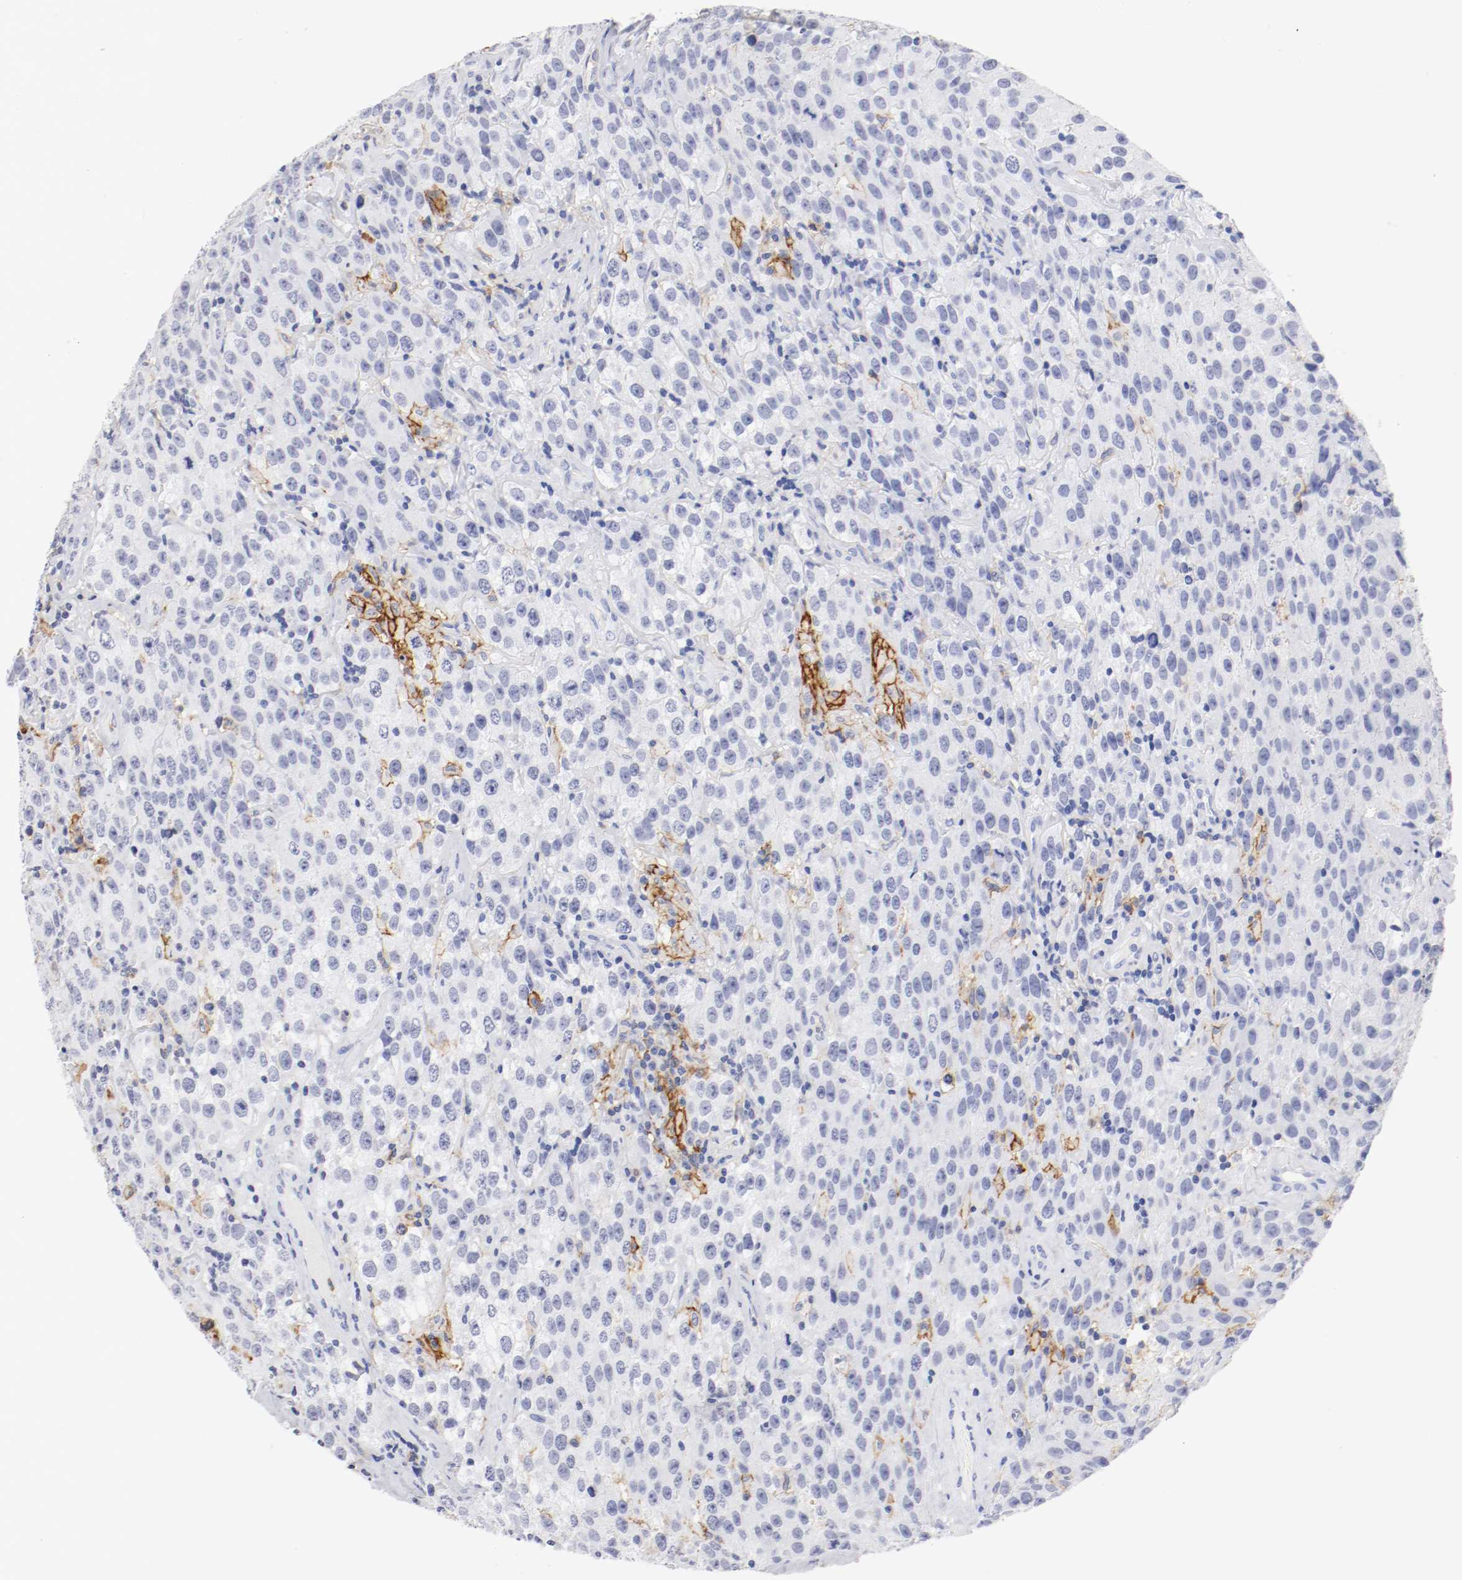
{"staining": {"intensity": "negative", "quantity": "none", "location": "none"}, "tissue": "testis cancer", "cell_type": "Tumor cells", "image_type": "cancer", "snomed": [{"axis": "morphology", "description": "Seminoma, NOS"}, {"axis": "topography", "description": "Testis"}], "caption": "Photomicrograph shows no protein positivity in tumor cells of testis cancer (seminoma) tissue.", "gene": "ITGAX", "patient": {"sex": "male", "age": 52}}